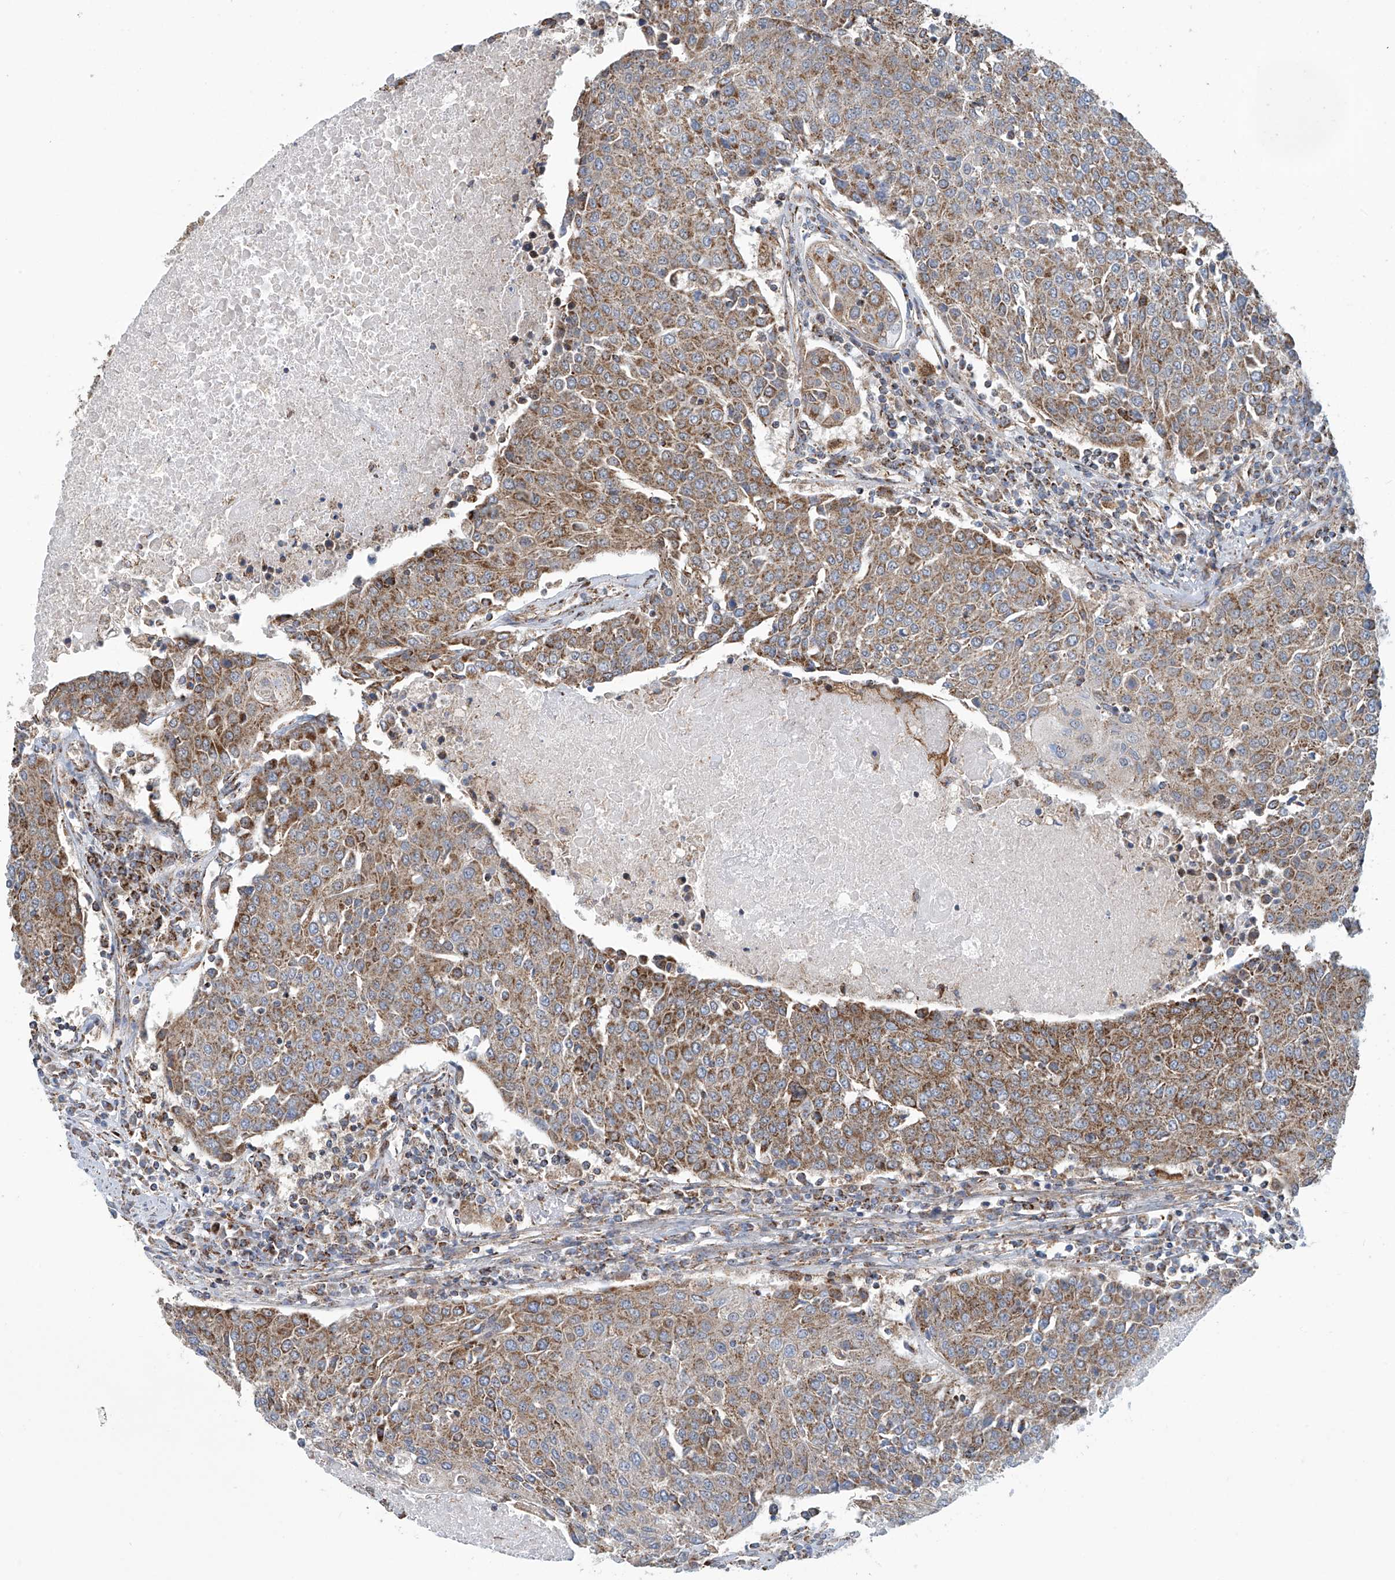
{"staining": {"intensity": "moderate", "quantity": ">75%", "location": "cytoplasmic/membranous"}, "tissue": "urothelial cancer", "cell_type": "Tumor cells", "image_type": "cancer", "snomed": [{"axis": "morphology", "description": "Urothelial carcinoma, High grade"}, {"axis": "topography", "description": "Urinary bladder"}], "caption": "Protein expression analysis of human urothelial cancer reveals moderate cytoplasmic/membranous positivity in approximately >75% of tumor cells. The staining is performed using DAB brown chromogen to label protein expression. The nuclei are counter-stained blue using hematoxylin.", "gene": "COMMD1", "patient": {"sex": "female", "age": 85}}